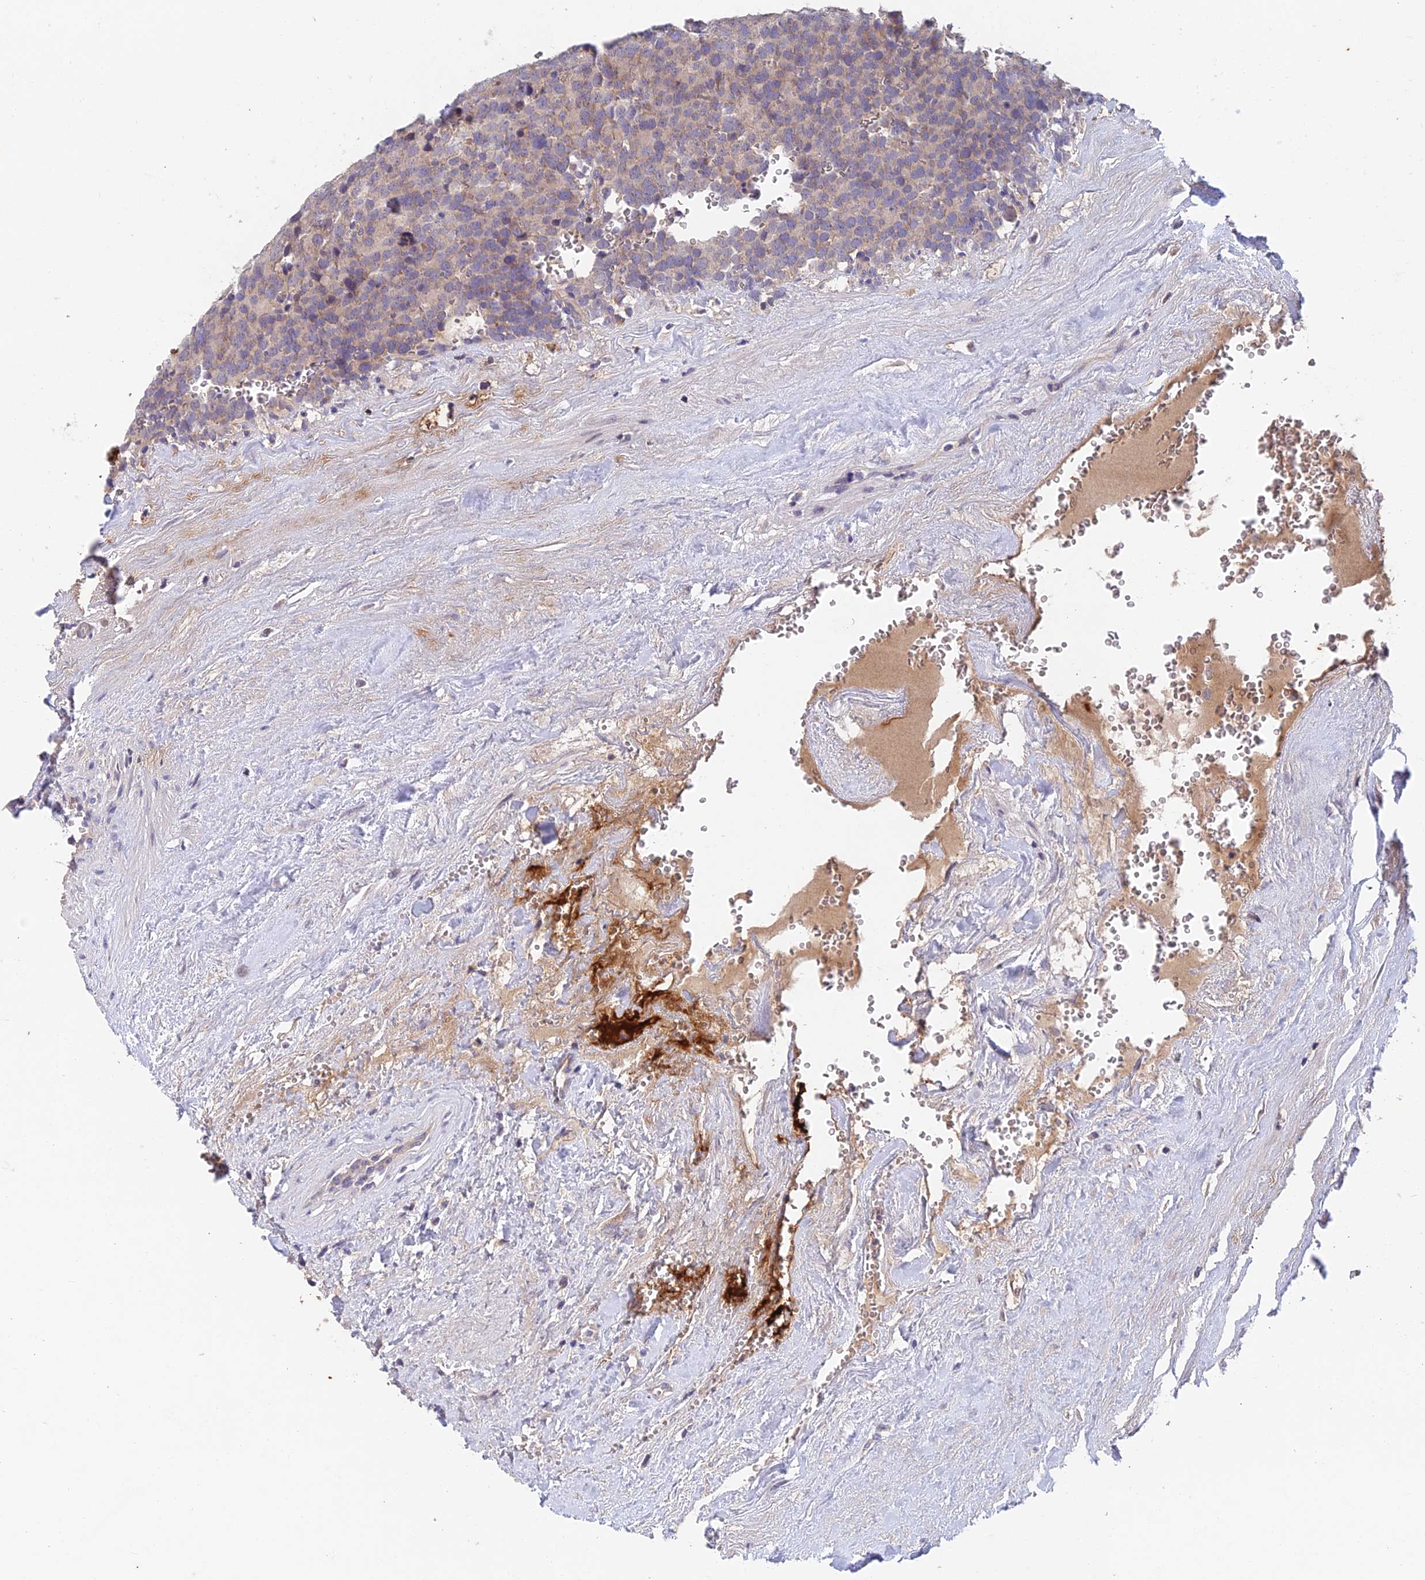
{"staining": {"intensity": "weak", "quantity": "<25%", "location": "cytoplasmic/membranous"}, "tissue": "testis cancer", "cell_type": "Tumor cells", "image_type": "cancer", "snomed": [{"axis": "morphology", "description": "Seminoma, NOS"}, {"axis": "topography", "description": "Testis"}], "caption": "Testis cancer stained for a protein using immunohistochemistry (IHC) demonstrates no staining tumor cells.", "gene": "ADAMTS13", "patient": {"sex": "male", "age": 71}}